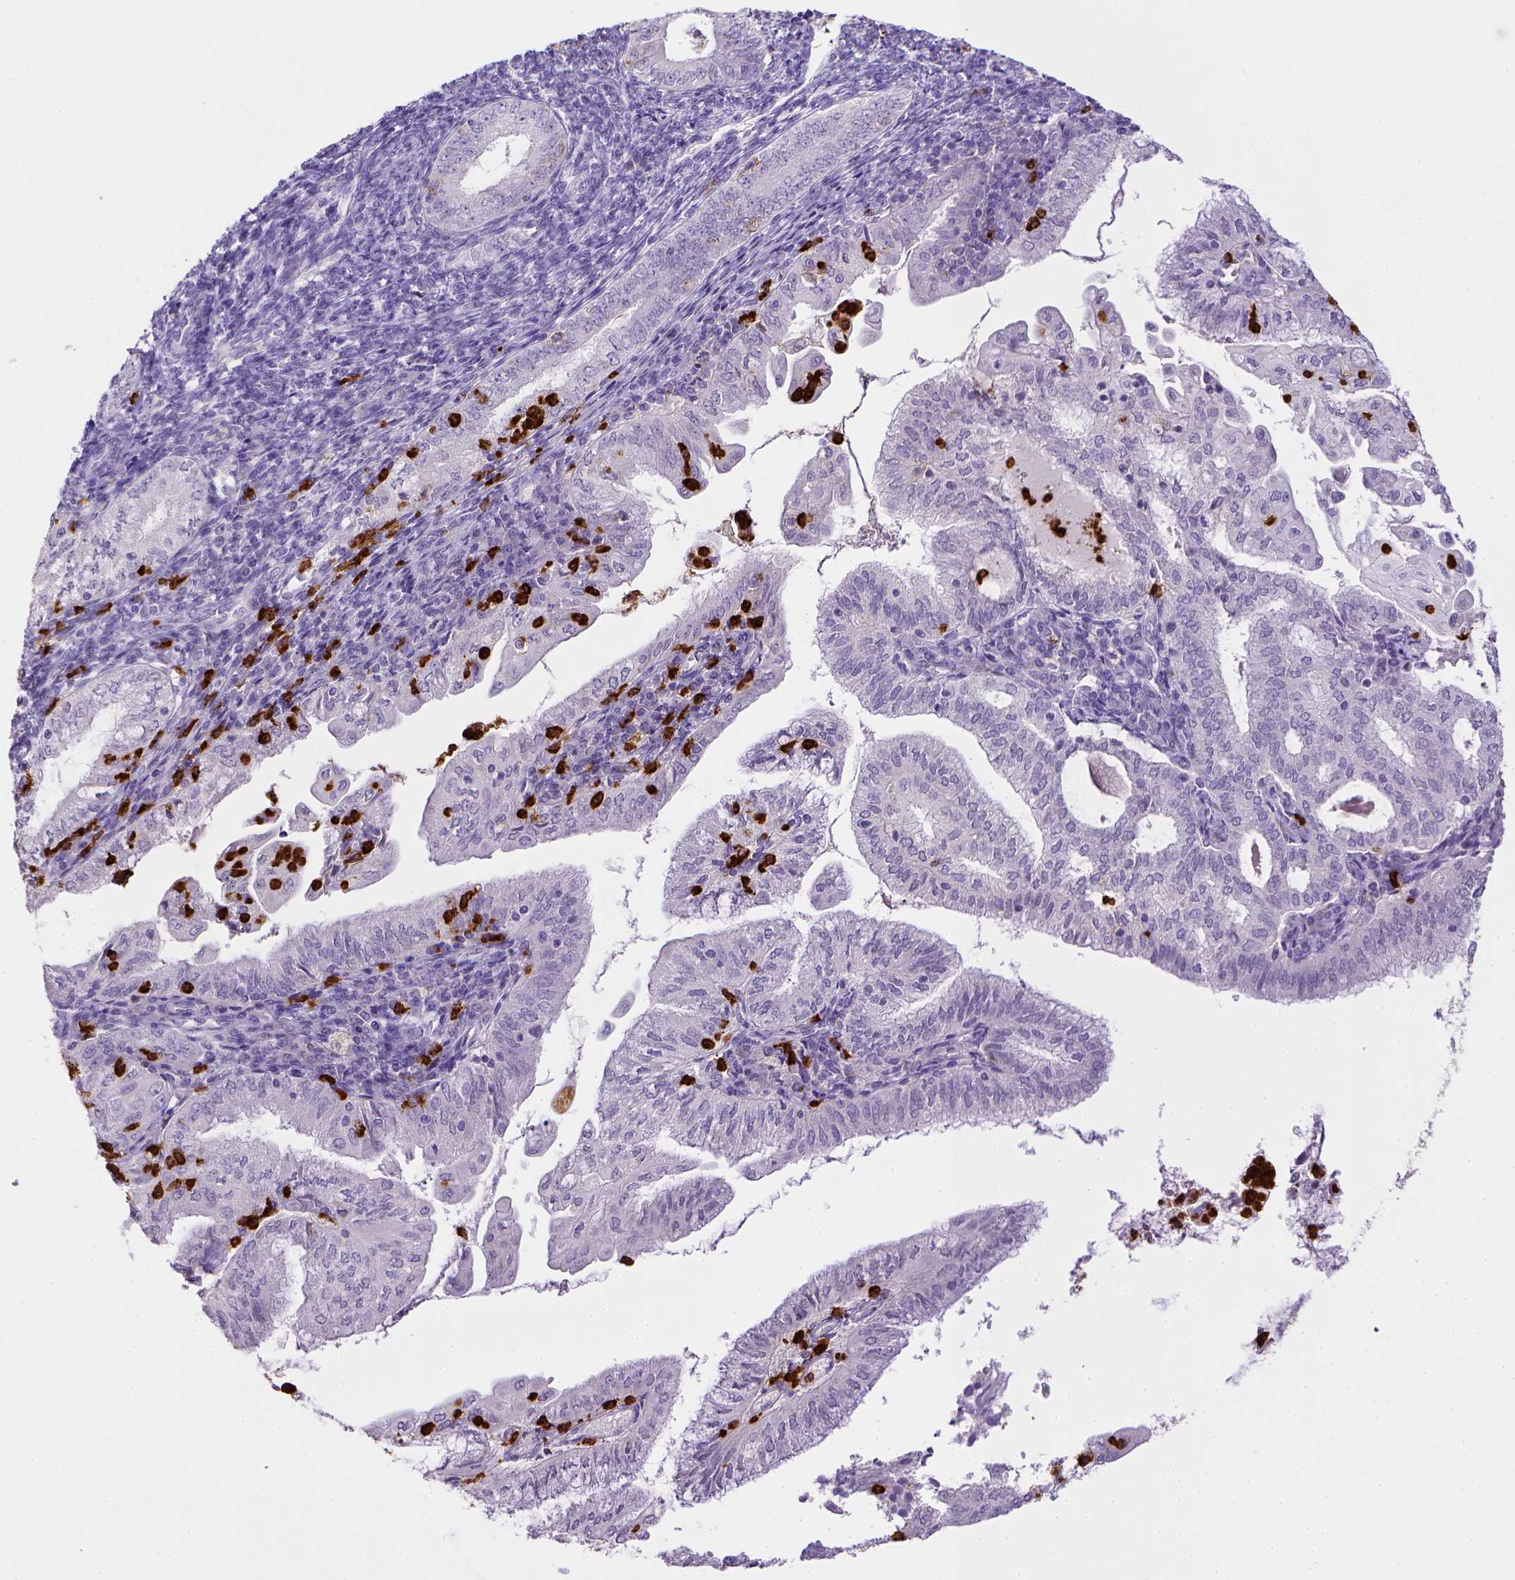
{"staining": {"intensity": "negative", "quantity": "none", "location": "none"}, "tissue": "endometrial cancer", "cell_type": "Tumor cells", "image_type": "cancer", "snomed": [{"axis": "morphology", "description": "Adenocarcinoma, NOS"}, {"axis": "topography", "description": "Endometrium"}], "caption": "Immunohistochemistry (IHC) of human endometrial cancer (adenocarcinoma) exhibits no expression in tumor cells. (Immunohistochemistry (IHC), brightfield microscopy, high magnification).", "gene": "ITGAM", "patient": {"sex": "female", "age": 55}}